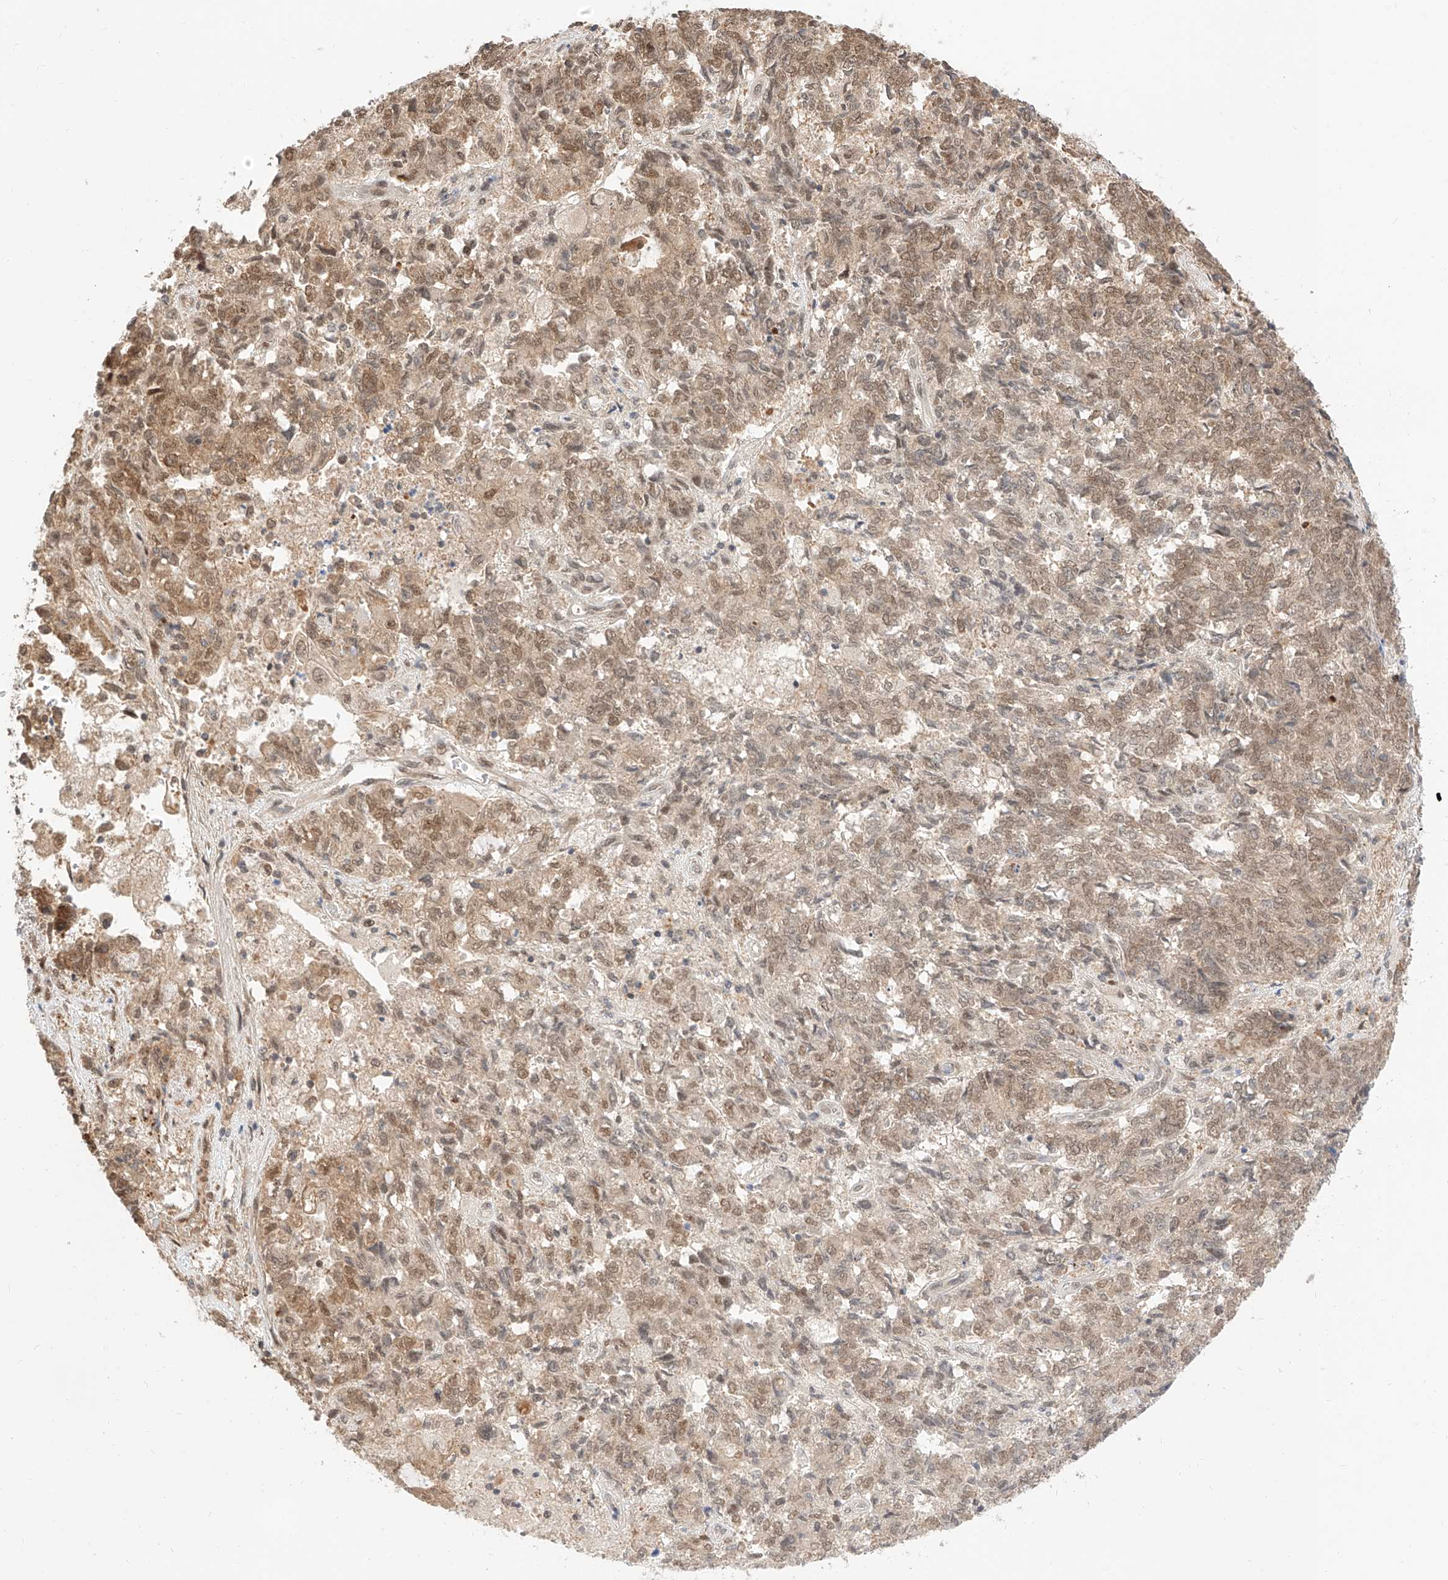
{"staining": {"intensity": "moderate", "quantity": "25%-75%", "location": "cytoplasmic/membranous,nuclear"}, "tissue": "endometrial cancer", "cell_type": "Tumor cells", "image_type": "cancer", "snomed": [{"axis": "morphology", "description": "Adenocarcinoma, NOS"}, {"axis": "topography", "description": "Endometrium"}], "caption": "Brown immunohistochemical staining in endometrial cancer exhibits moderate cytoplasmic/membranous and nuclear positivity in about 25%-75% of tumor cells. (IHC, brightfield microscopy, high magnification).", "gene": "EIF4H", "patient": {"sex": "female", "age": 80}}